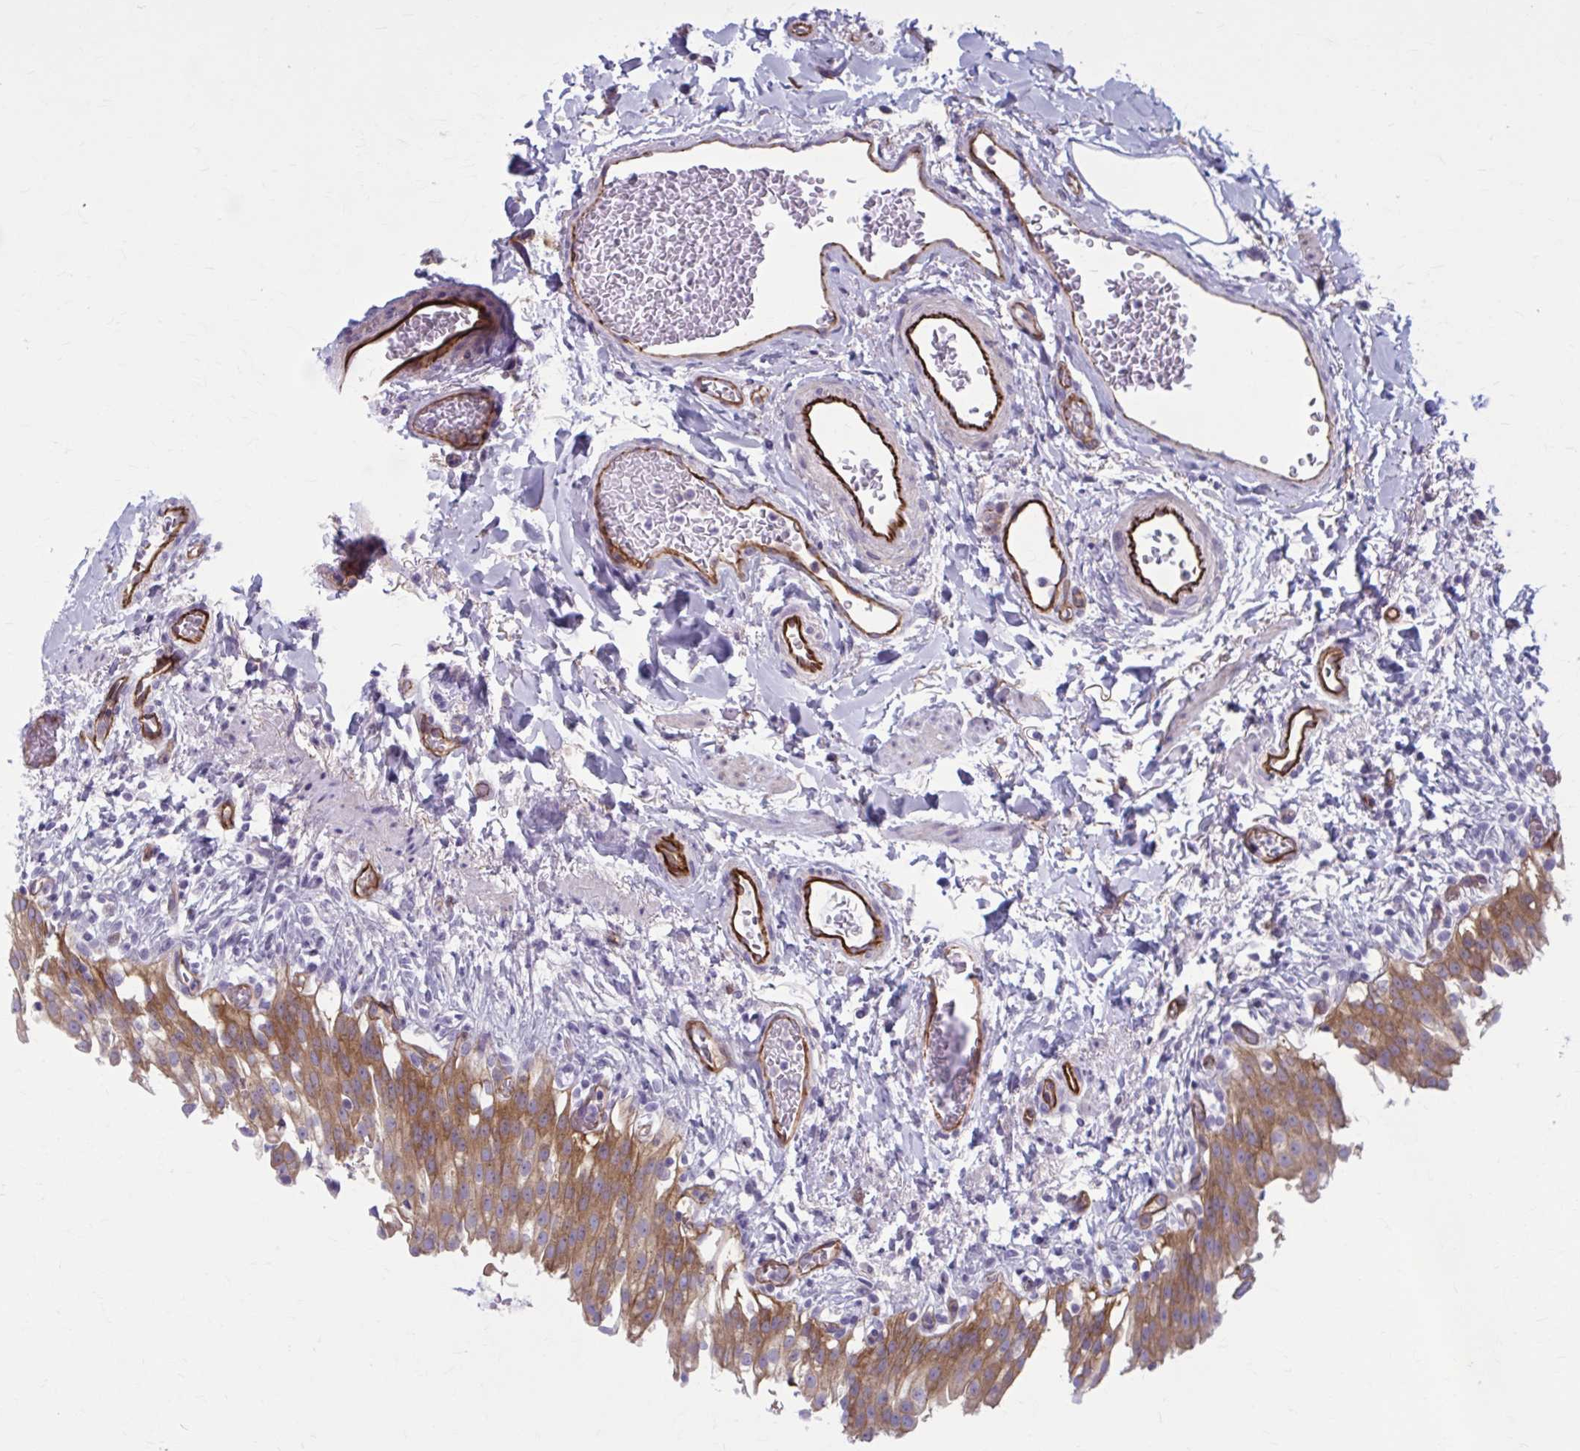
{"staining": {"intensity": "moderate", "quantity": ">75%", "location": "cytoplasmic/membranous"}, "tissue": "urinary bladder", "cell_type": "Urothelial cells", "image_type": "normal", "snomed": [{"axis": "morphology", "description": "Normal tissue, NOS"}, {"axis": "topography", "description": "Urinary bladder"}, {"axis": "topography", "description": "Peripheral nerve tissue"}], "caption": "Protein staining of unremarkable urinary bladder exhibits moderate cytoplasmic/membranous positivity in about >75% of urothelial cells.", "gene": "ZDHHC7", "patient": {"sex": "female", "age": 60}}